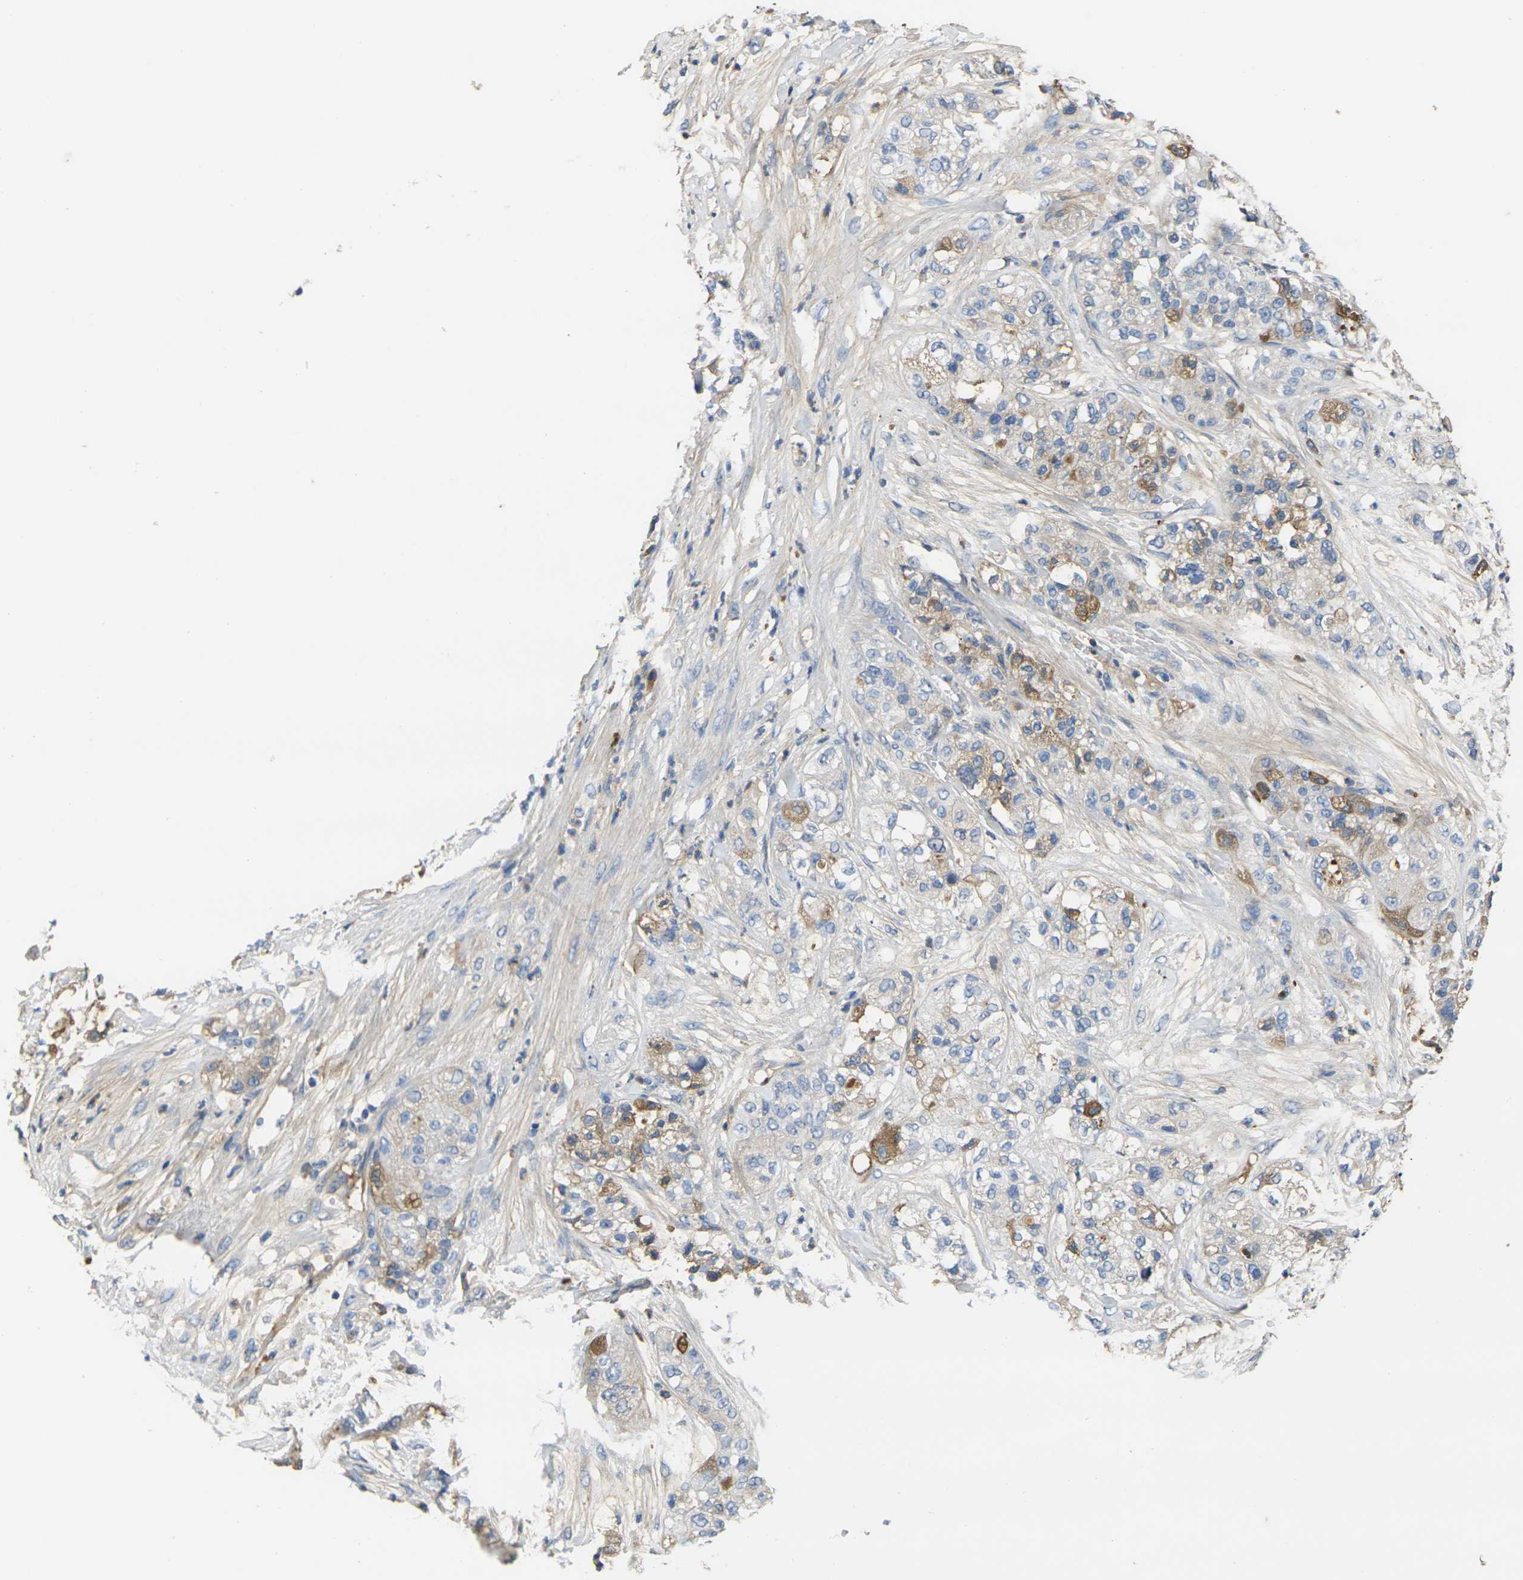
{"staining": {"intensity": "moderate", "quantity": "25%-75%", "location": "cytoplasmic/membranous"}, "tissue": "pancreatic cancer", "cell_type": "Tumor cells", "image_type": "cancer", "snomed": [{"axis": "morphology", "description": "Adenocarcinoma, NOS"}, {"axis": "topography", "description": "Pancreas"}], "caption": "Adenocarcinoma (pancreatic) stained with a brown dye exhibits moderate cytoplasmic/membranous positive expression in approximately 25%-75% of tumor cells.", "gene": "GREM2", "patient": {"sex": "female", "age": 78}}